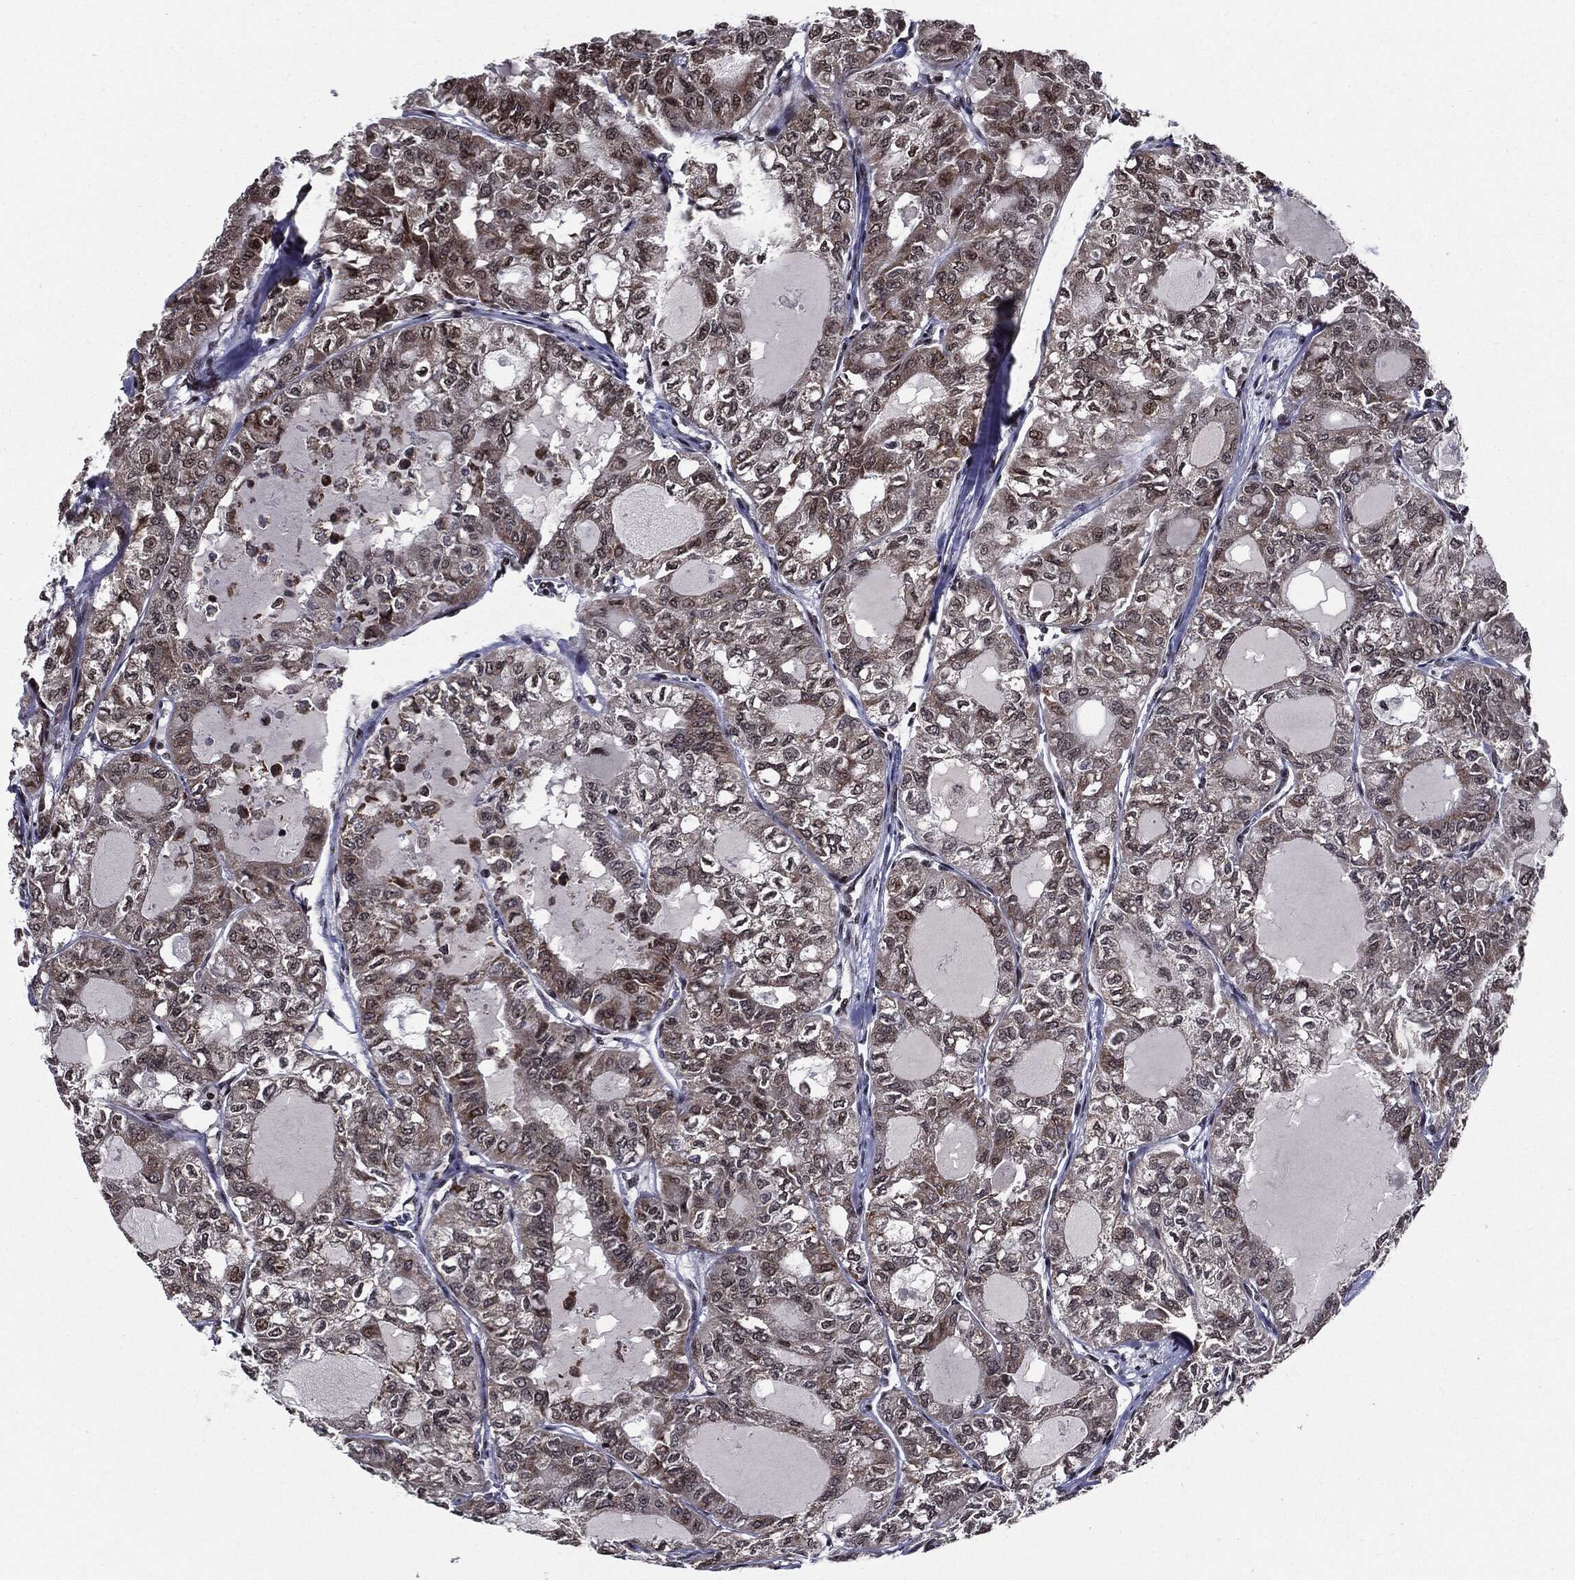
{"staining": {"intensity": "moderate", "quantity": "25%-75%", "location": "nuclear"}, "tissue": "thyroid cancer", "cell_type": "Tumor cells", "image_type": "cancer", "snomed": [{"axis": "morphology", "description": "Follicular adenoma carcinoma, NOS"}, {"axis": "topography", "description": "Thyroid gland"}], "caption": "Thyroid cancer (follicular adenoma carcinoma) stained for a protein (brown) demonstrates moderate nuclear positive positivity in approximately 25%-75% of tumor cells.", "gene": "ZFP91", "patient": {"sex": "male", "age": 75}}